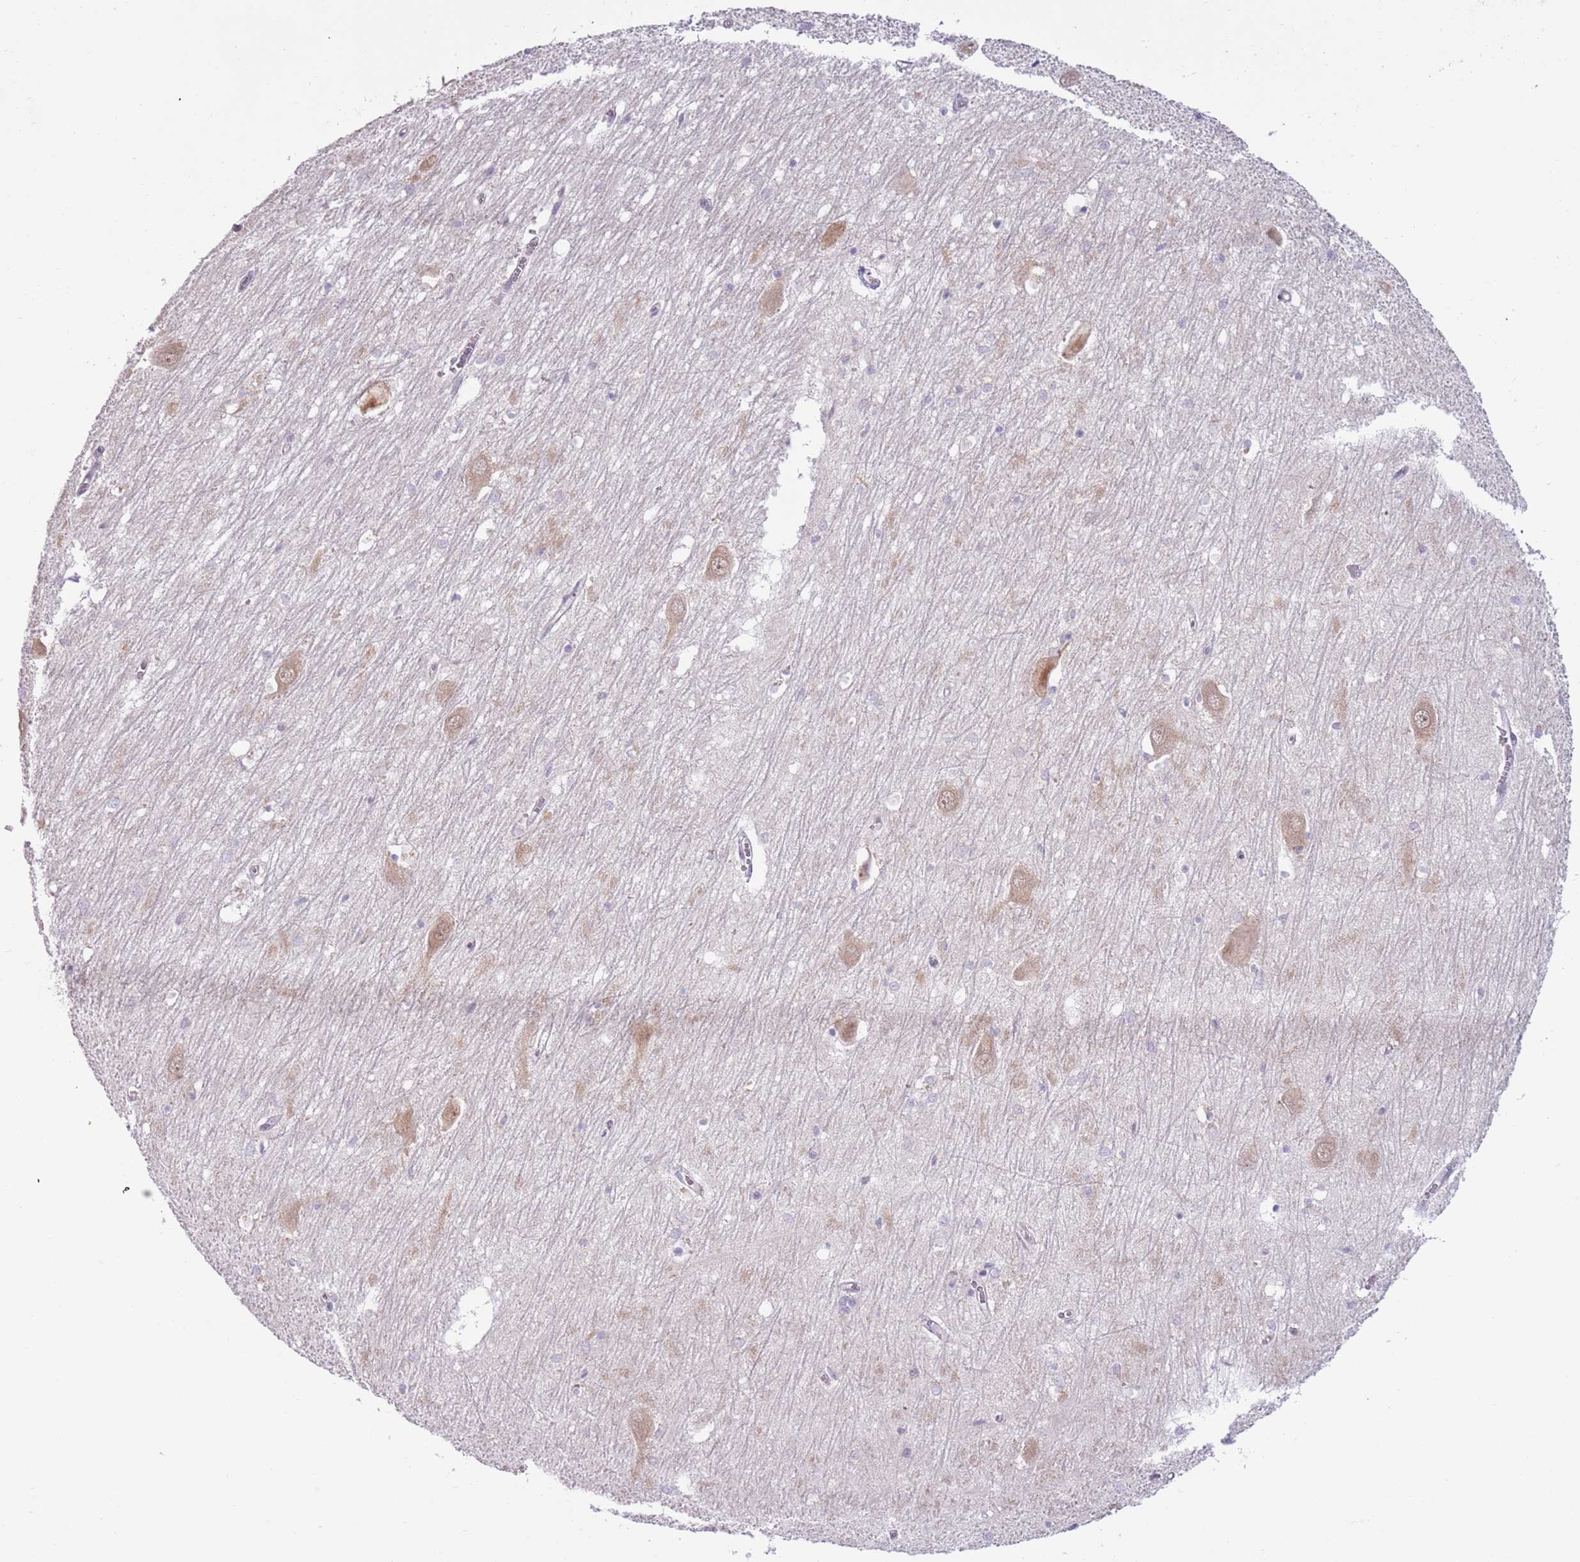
{"staining": {"intensity": "negative", "quantity": "none", "location": "none"}, "tissue": "hippocampus", "cell_type": "Glial cells", "image_type": "normal", "snomed": [{"axis": "morphology", "description": "Normal tissue, NOS"}, {"axis": "topography", "description": "Hippocampus"}], "caption": "A photomicrograph of hippocampus stained for a protein exhibits no brown staining in glial cells.", "gene": "MLLT11", "patient": {"sex": "male", "age": 70}}